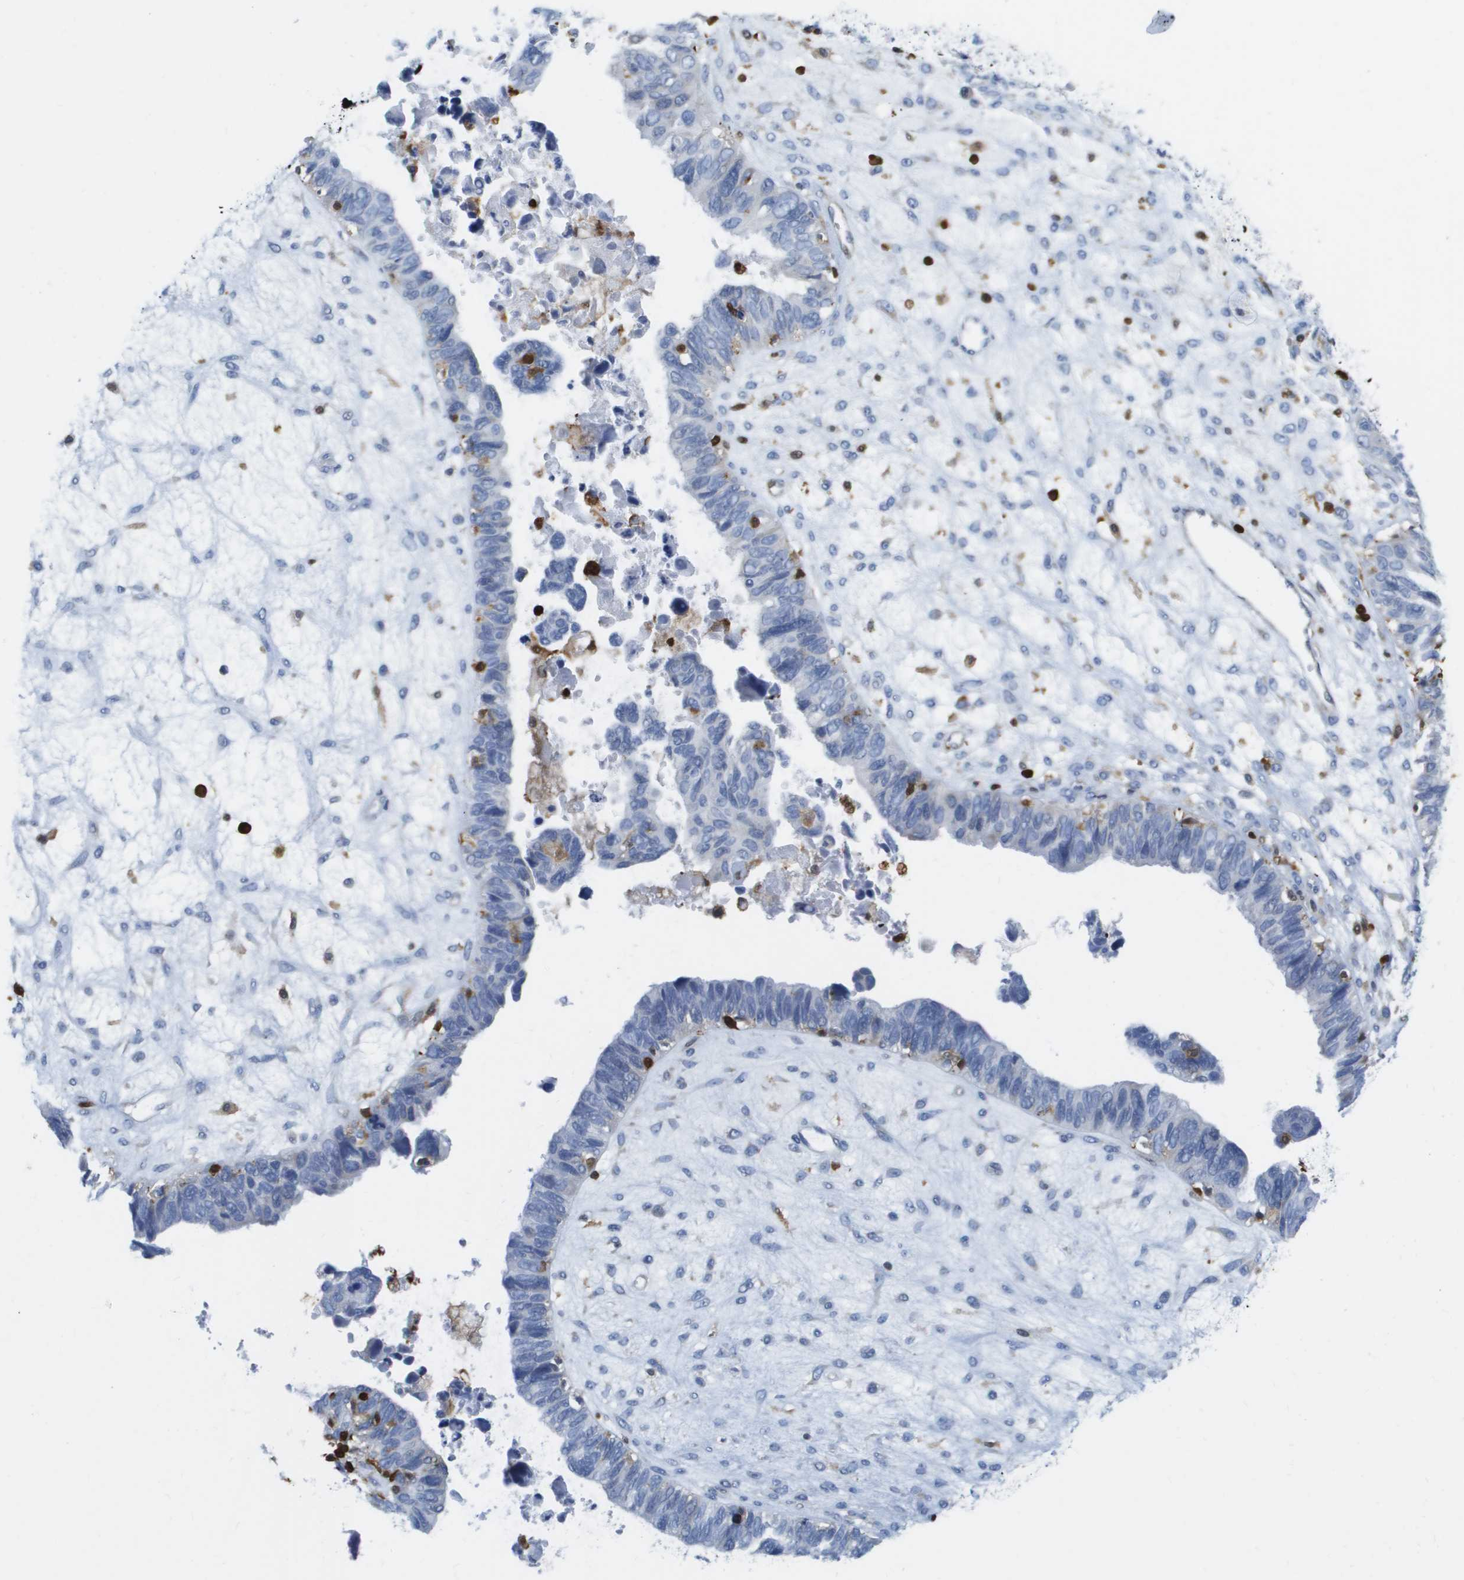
{"staining": {"intensity": "negative", "quantity": "none", "location": "none"}, "tissue": "ovarian cancer", "cell_type": "Tumor cells", "image_type": "cancer", "snomed": [{"axis": "morphology", "description": "Cystadenocarcinoma, serous, NOS"}, {"axis": "topography", "description": "Ovary"}], "caption": "Micrograph shows no protein positivity in tumor cells of ovarian serous cystadenocarcinoma tissue. Nuclei are stained in blue.", "gene": "DOCK5", "patient": {"sex": "female", "age": 79}}